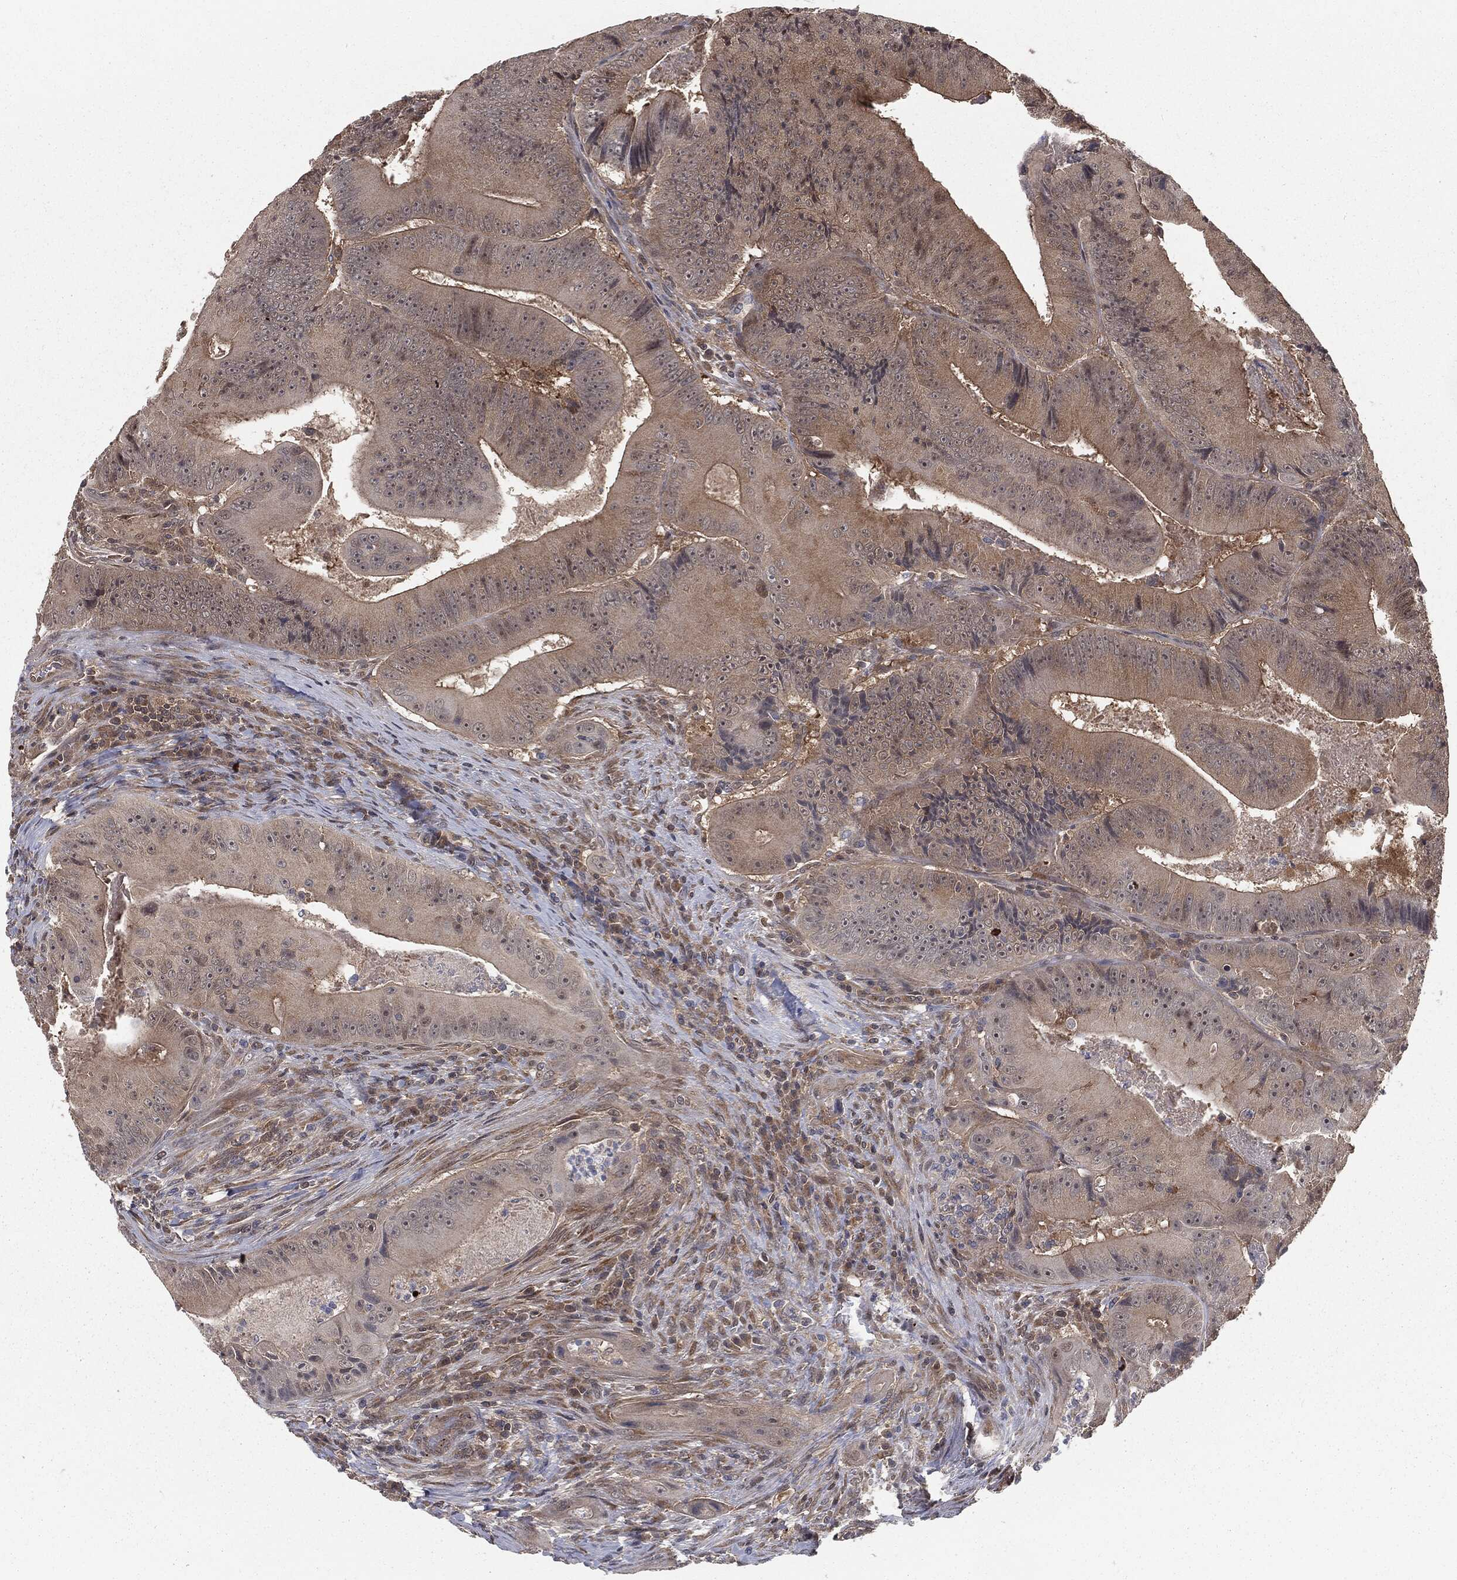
{"staining": {"intensity": "weak", "quantity": "<25%", "location": "cytoplasmic/membranous"}, "tissue": "colorectal cancer", "cell_type": "Tumor cells", "image_type": "cancer", "snomed": [{"axis": "morphology", "description": "Adenocarcinoma, NOS"}, {"axis": "topography", "description": "Colon"}], "caption": "There is no significant staining in tumor cells of colorectal cancer (adenocarcinoma). (Immunohistochemistry (ihc), brightfield microscopy, high magnification).", "gene": "FBXO7", "patient": {"sex": "female", "age": 86}}